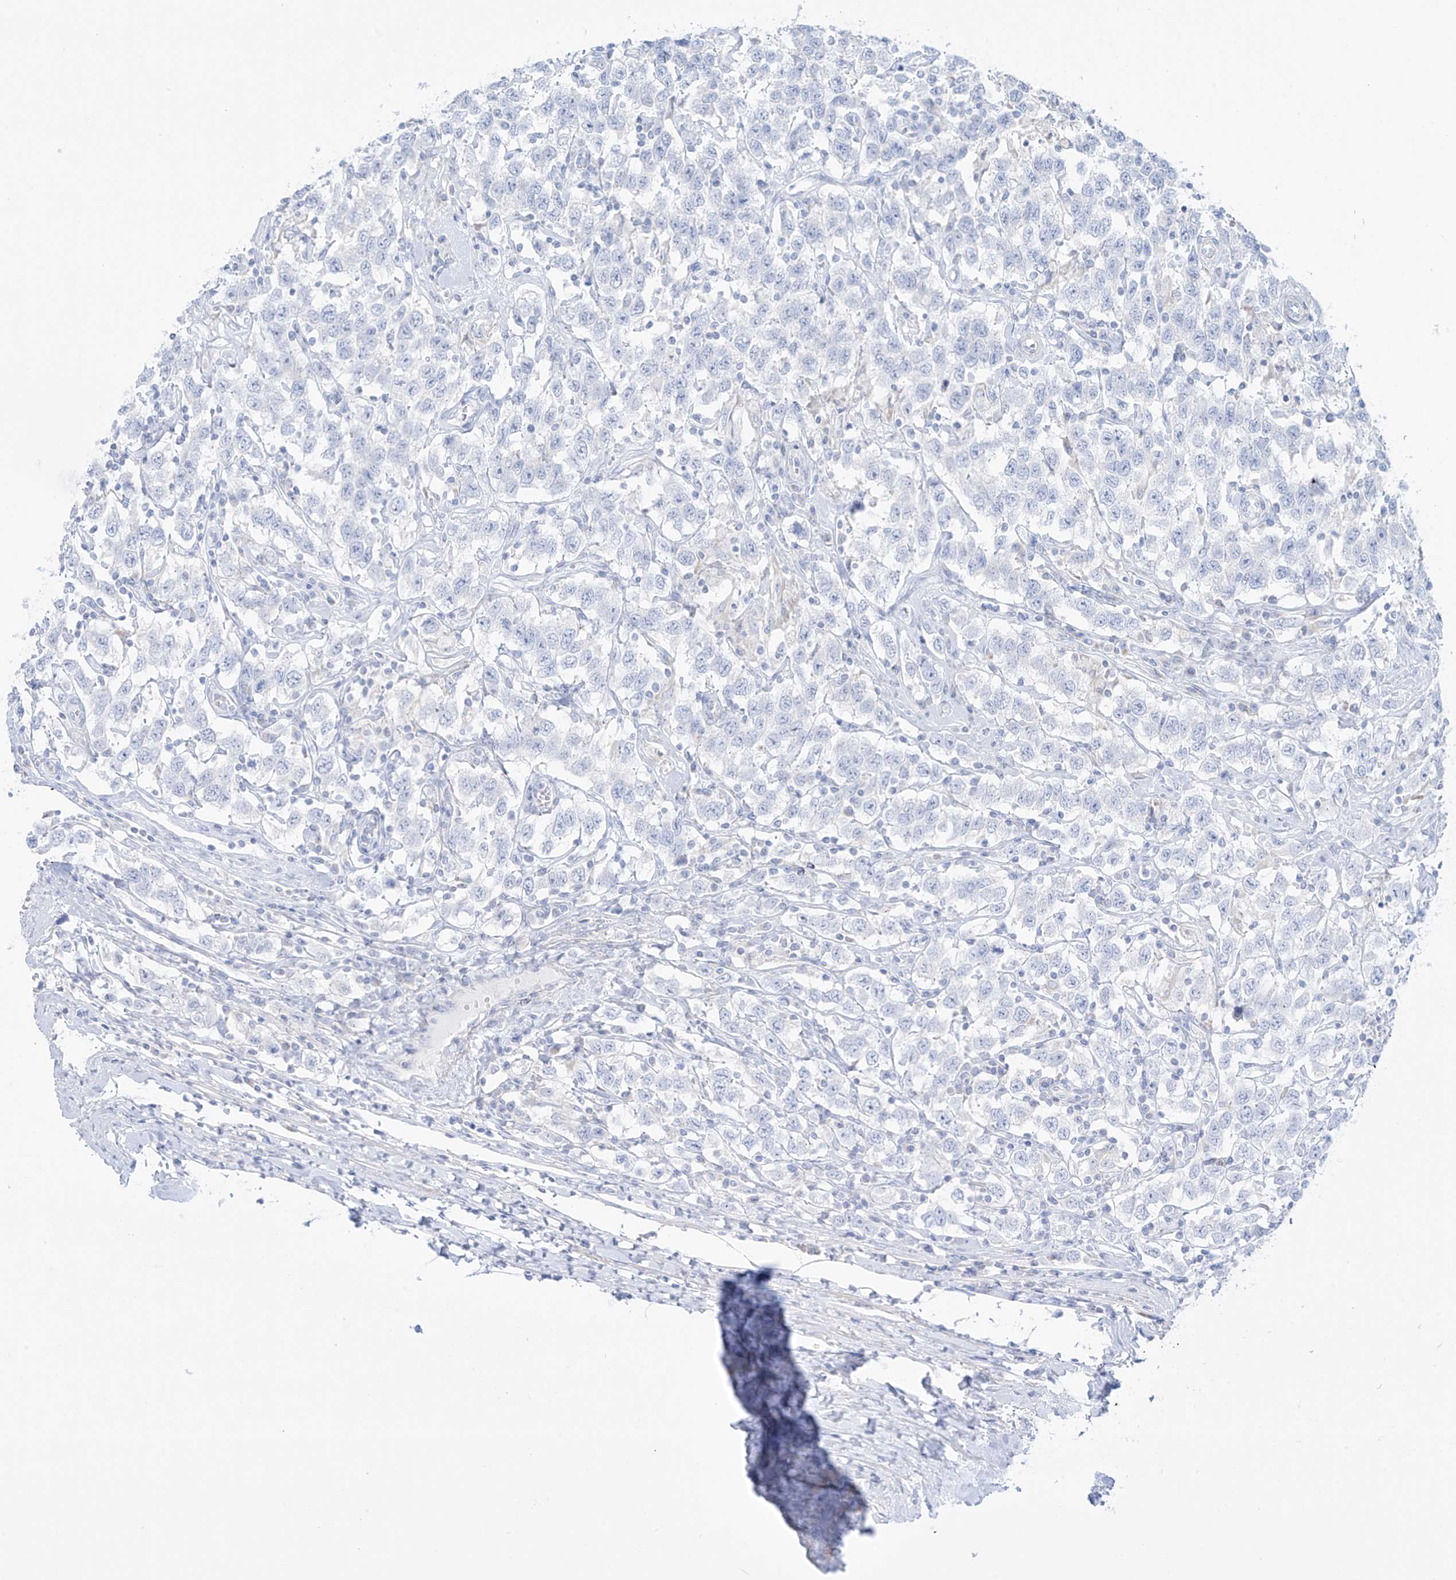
{"staining": {"intensity": "negative", "quantity": "none", "location": "none"}, "tissue": "testis cancer", "cell_type": "Tumor cells", "image_type": "cancer", "snomed": [{"axis": "morphology", "description": "Seminoma, NOS"}, {"axis": "topography", "description": "Testis"}], "caption": "Testis cancer (seminoma) stained for a protein using IHC exhibits no positivity tumor cells.", "gene": "SLC26A3", "patient": {"sex": "male", "age": 41}}